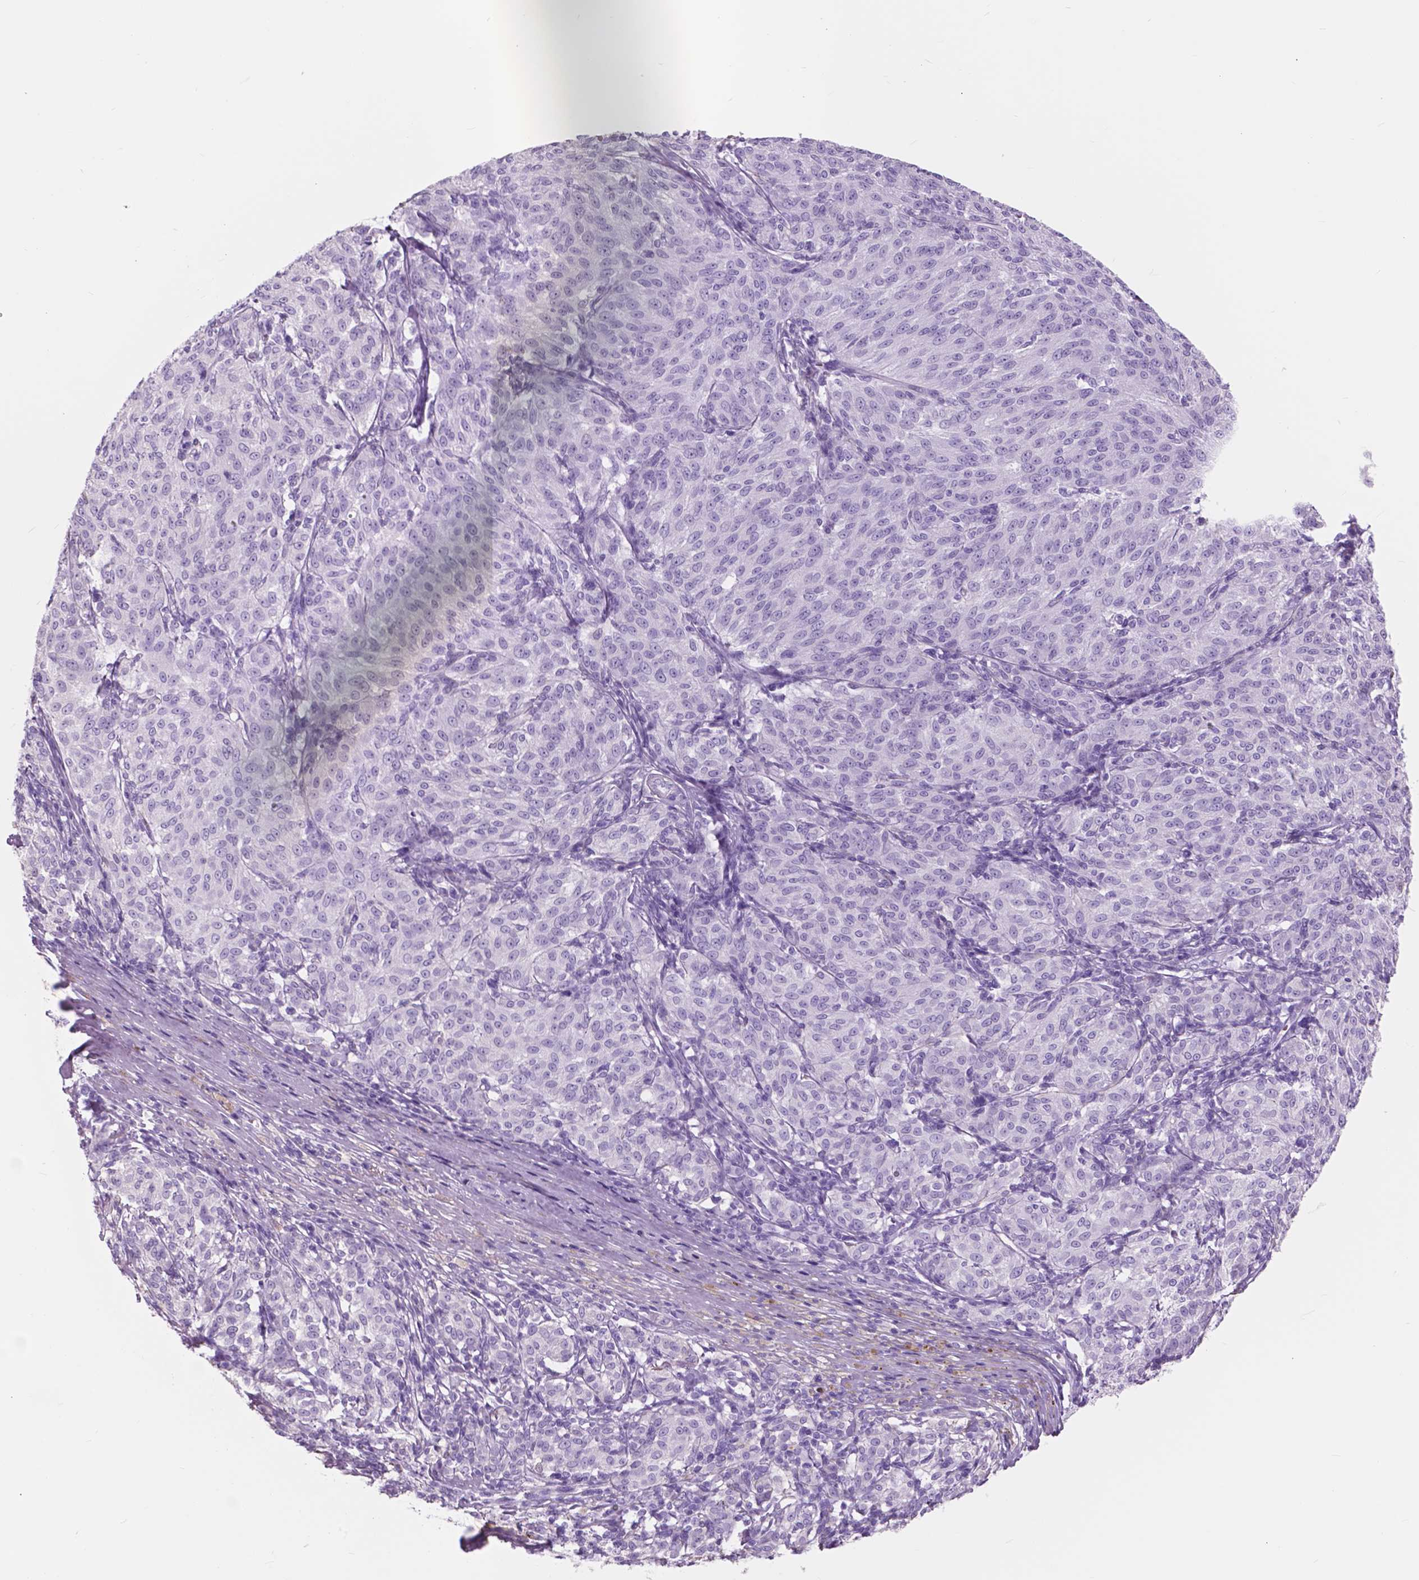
{"staining": {"intensity": "negative", "quantity": "none", "location": "none"}, "tissue": "melanoma", "cell_type": "Tumor cells", "image_type": "cancer", "snomed": [{"axis": "morphology", "description": "Malignant melanoma, NOS"}, {"axis": "topography", "description": "Skin"}], "caption": "IHC micrograph of neoplastic tissue: human melanoma stained with DAB (3,3'-diaminobenzidine) exhibits no significant protein staining in tumor cells. (Brightfield microscopy of DAB IHC at high magnification).", "gene": "FXYD2", "patient": {"sex": "female", "age": 72}}